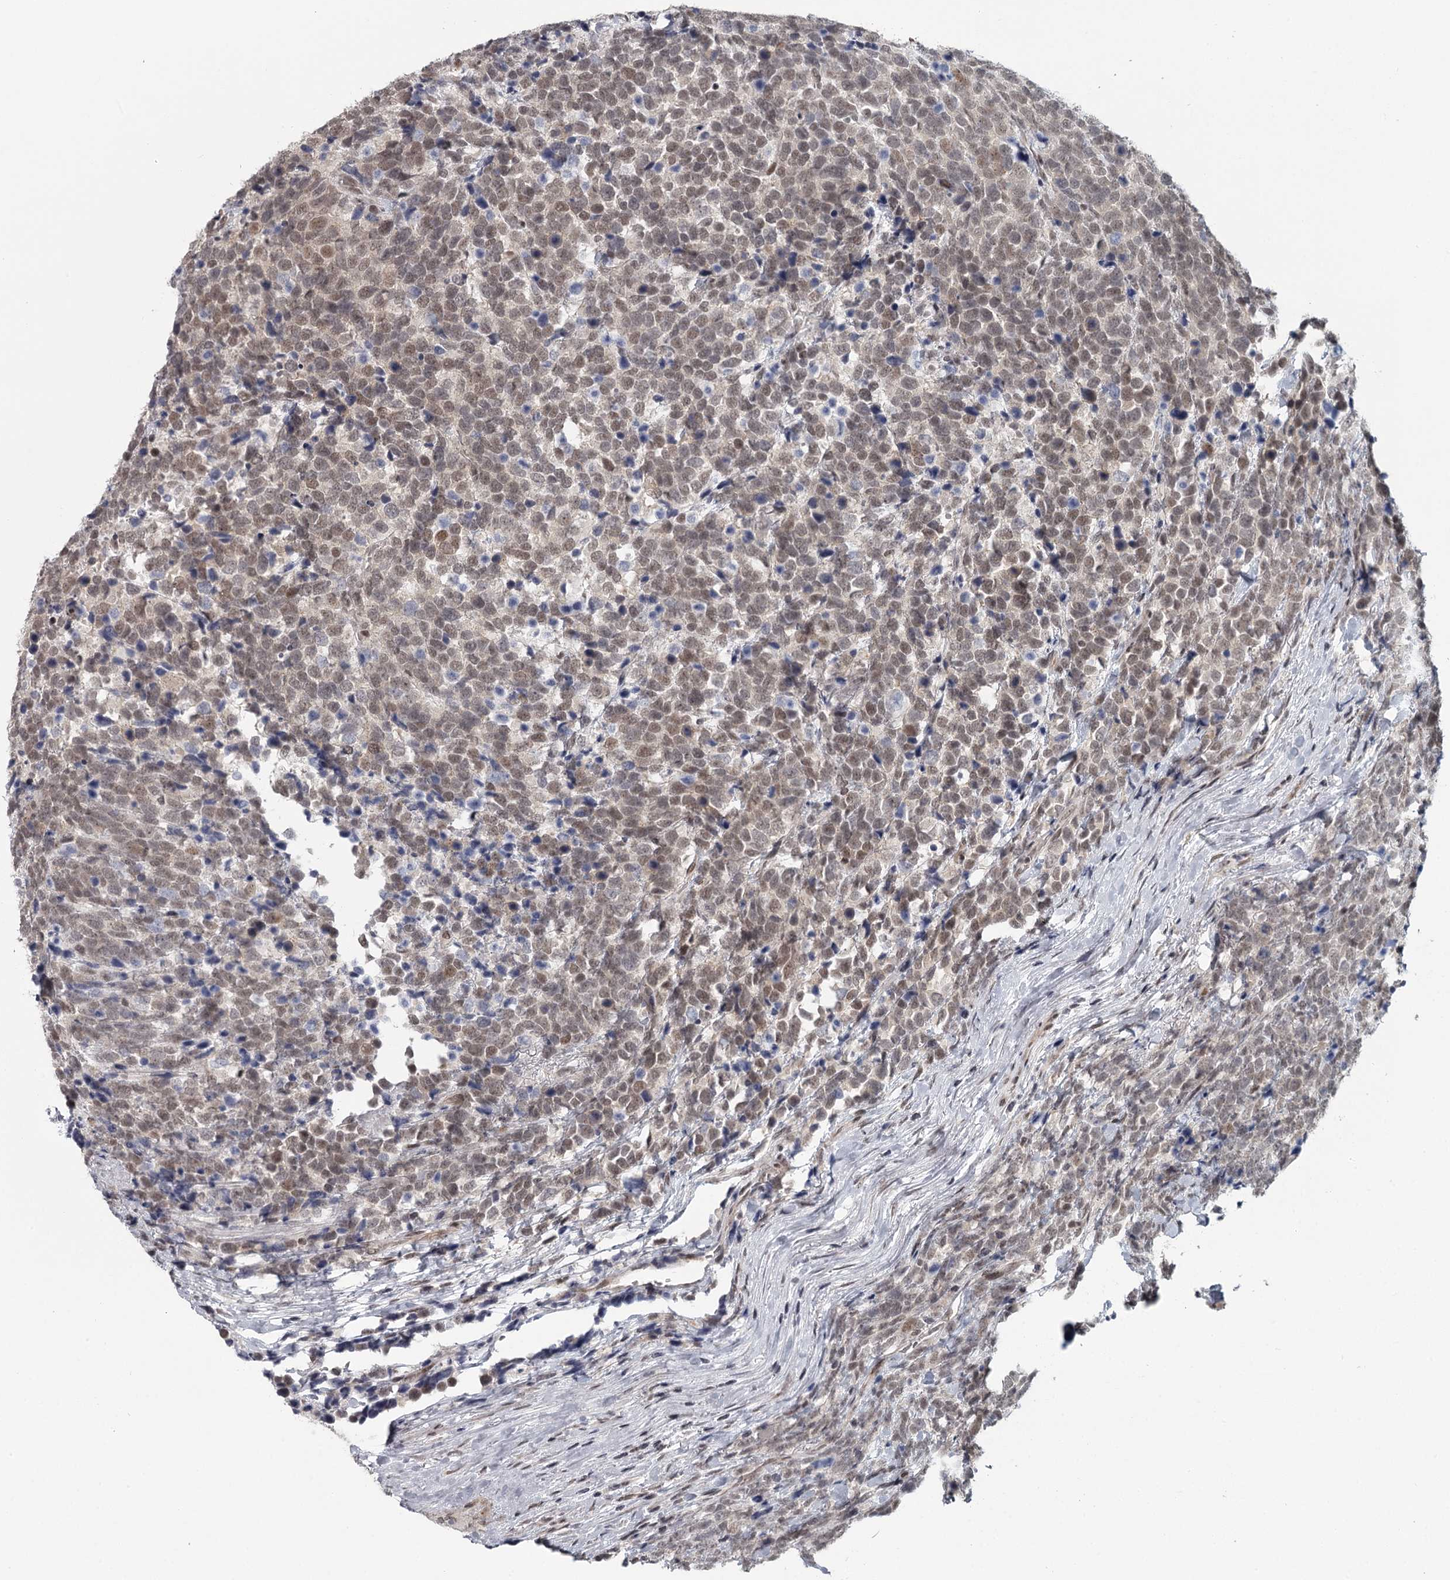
{"staining": {"intensity": "moderate", "quantity": ">75%", "location": "nuclear"}, "tissue": "urothelial cancer", "cell_type": "Tumor cells", "image_type": "cancer", "snomed": [{"axis": "morphology", "description": "Urothelial carcinoma, High grade"}, {"axis": "topography", "description": "Urinary bladder"}], "caption": "The photomicrograph shows immunohistochemical staining of urothelial cancer. There is moderate nuclear positivity is present in approximately >75% of tumor cells.", "gene": "FAM13C", "patient": {"sex": "female", "age": 82}}